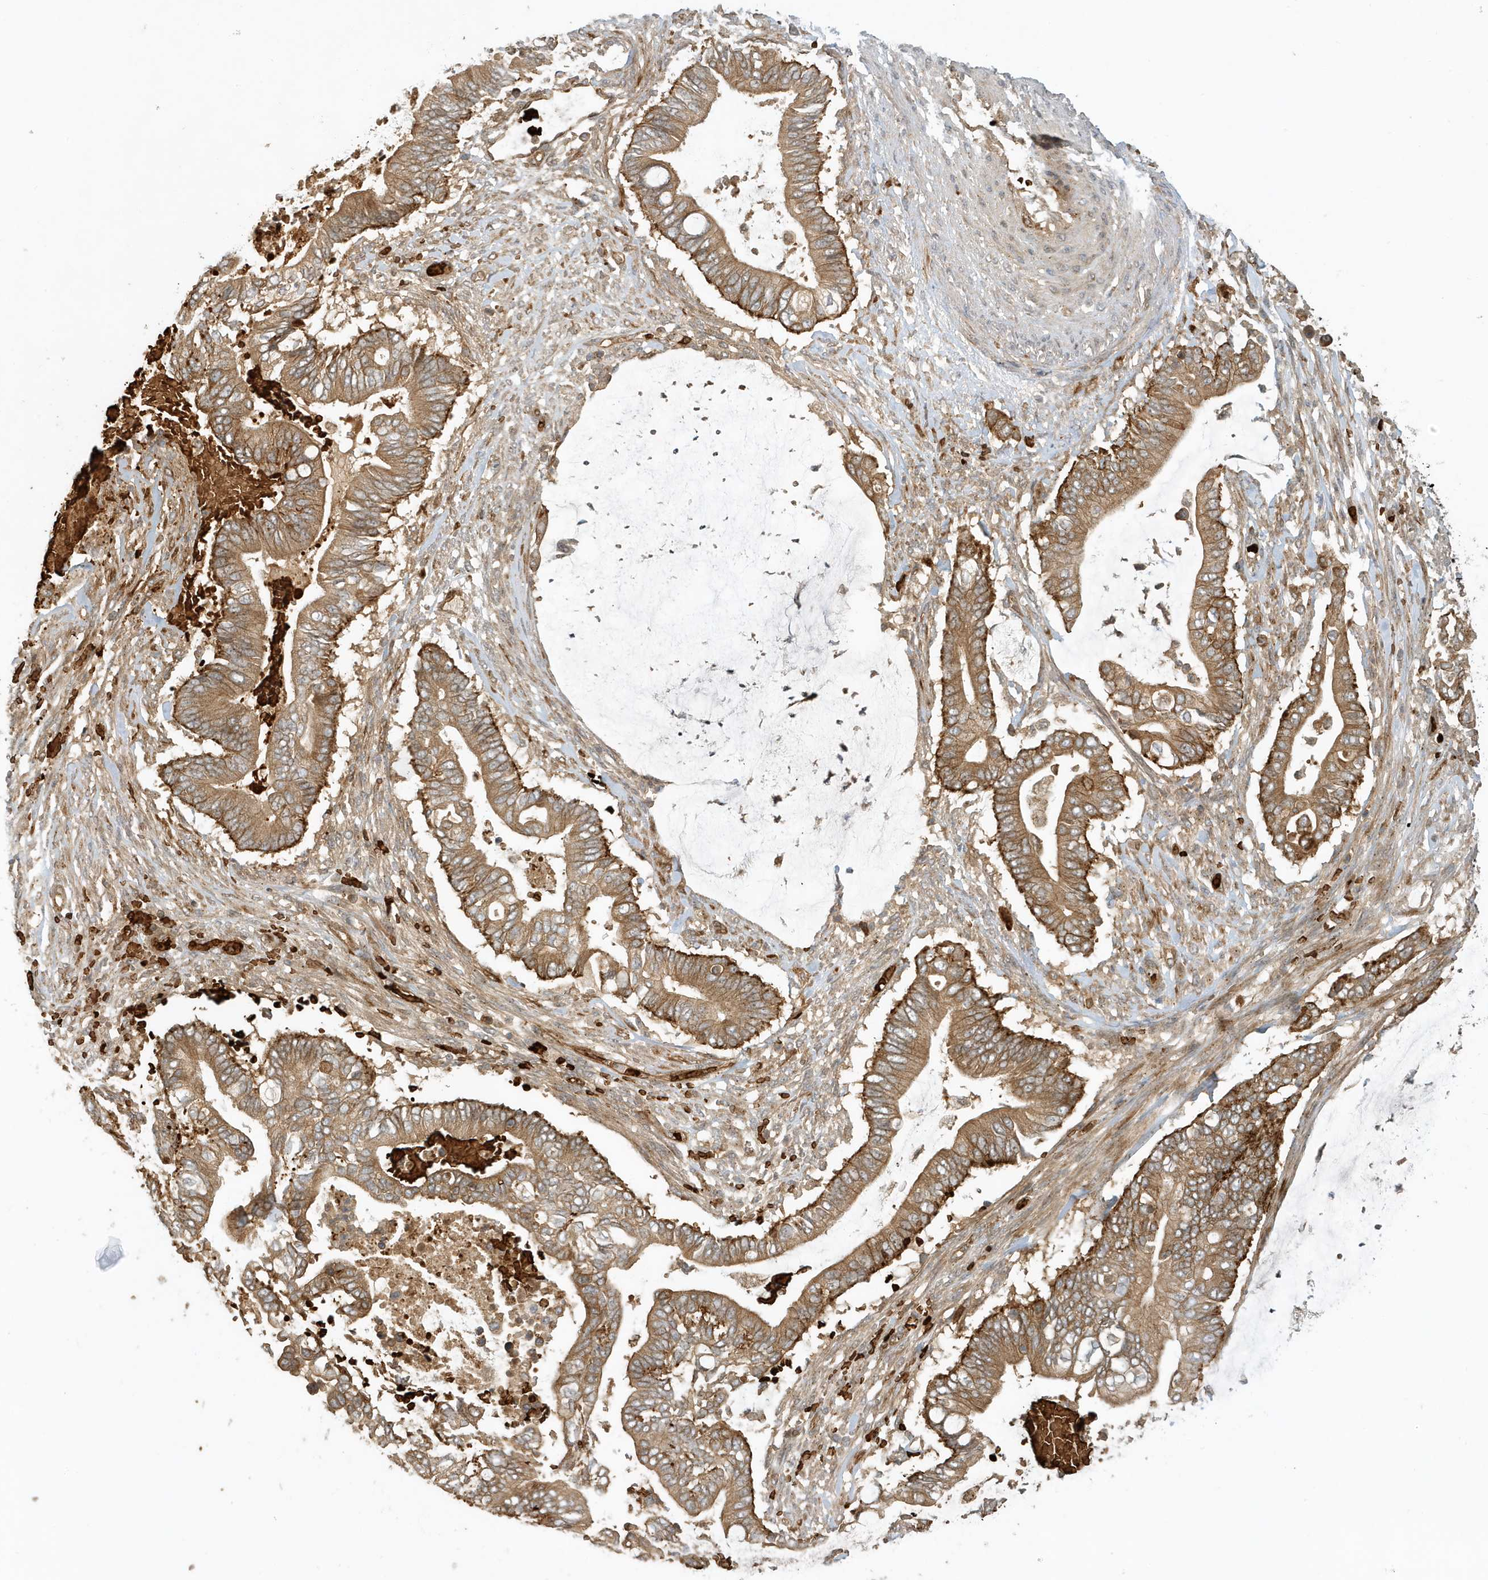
{"staining": {"intensity": "moderate", "quantity": ">75%", "location": "cytoplasmic/membranous"}, "tissue": "pancreatic cancer", "cell_type": "Tumor cells", "image_type": "cancer", "snomed": [{"axis": "morphology", "description": "Adenocarcinoma, NOS"}, {"axis": "topography", "description": "Pancreas"}], "caption": "Pancreatic cancer tissue displays moderate cytoplasmic/membranous expression in approximately >75% of tumor cells, visualized by immunohistochemistry. Nuclei are stained in blue.", "gene": "FYCO1", "patient": {"sex": "male", "age": 68}}